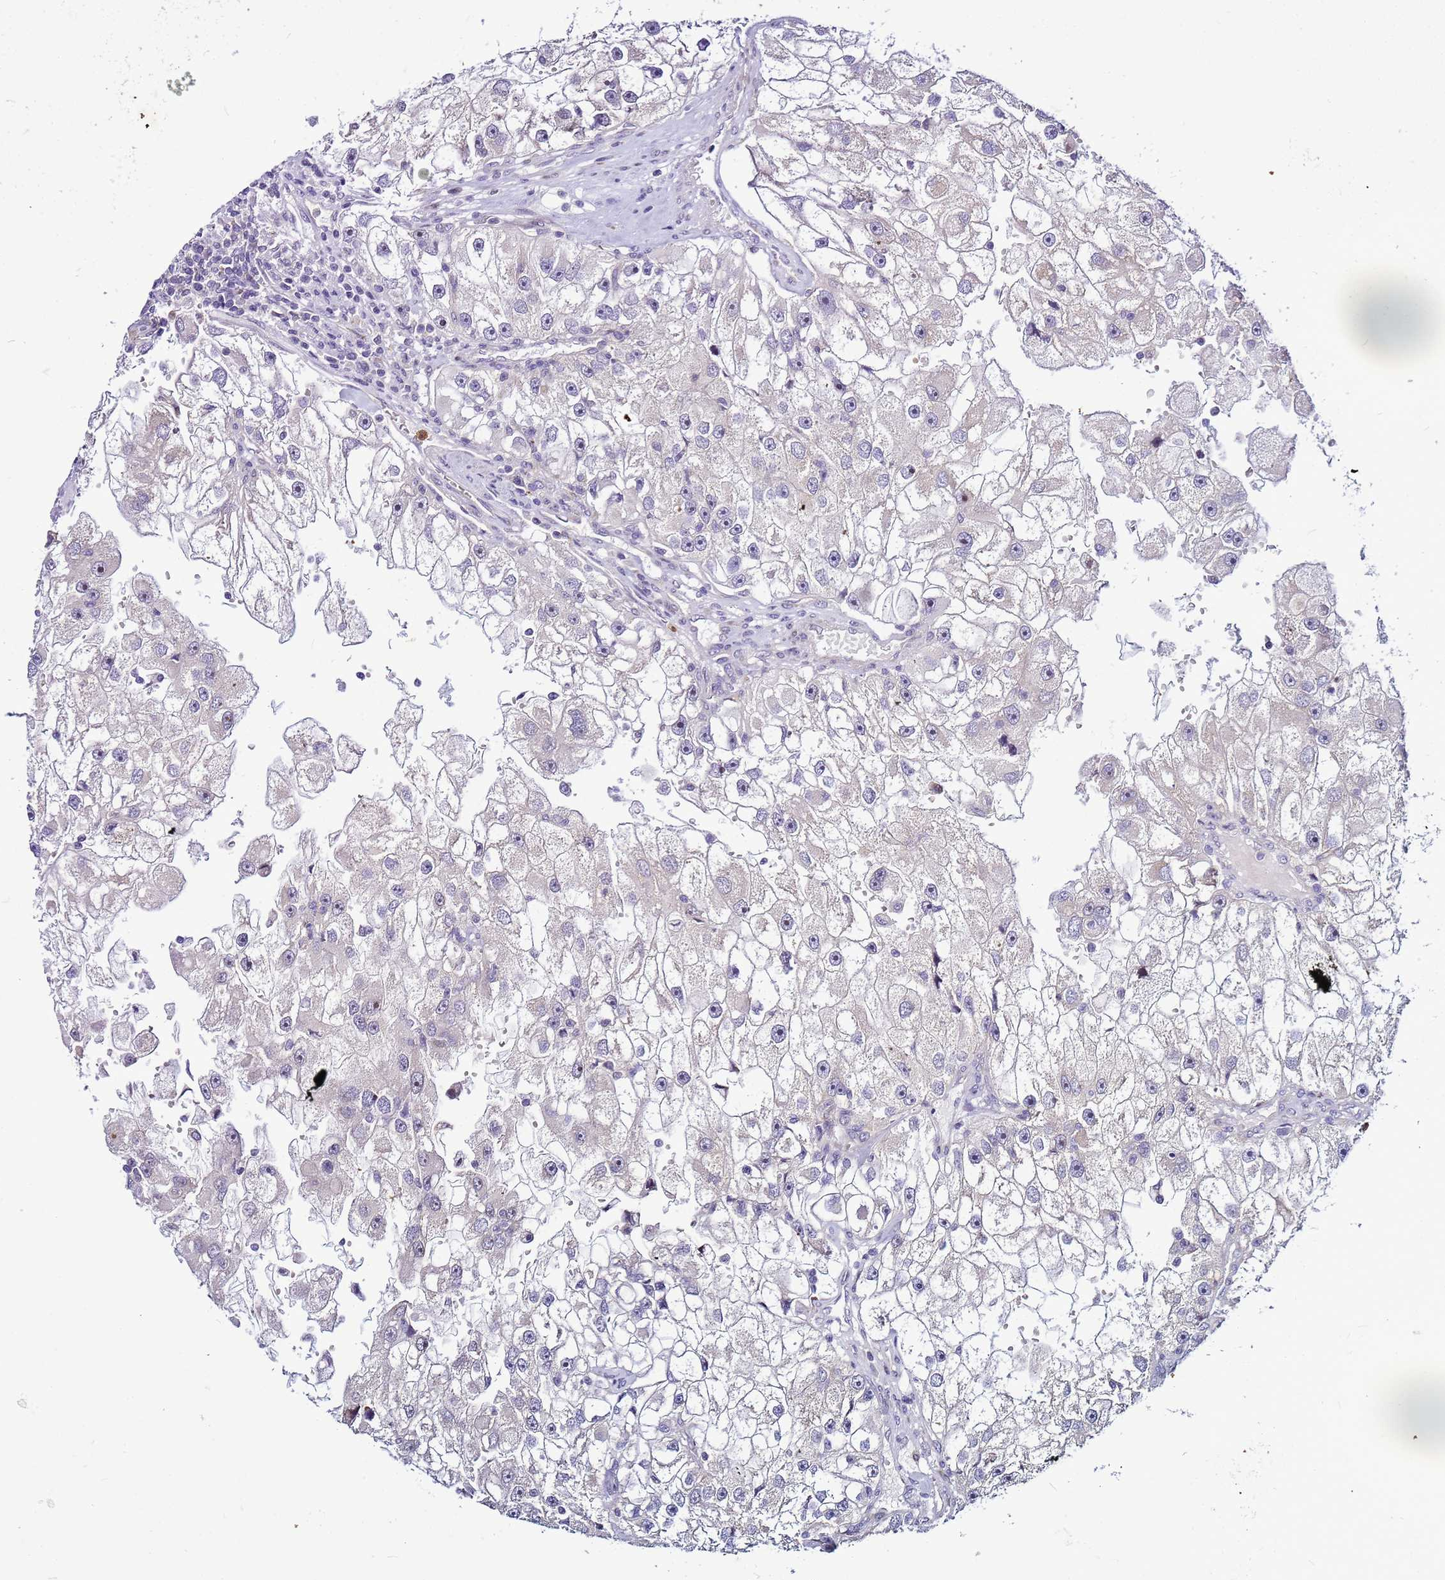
{"staining": {"intensity": "negative", "quantity": "none", "location": "none"}, "tissue": "renal cancer", "cell_type": "Tumor cells", "image_type": "cancer", "snomed": [{"axis": "morphology", "description": "Adenocarcinoma, NOS"}, {"axis": "topography", "description": "Kidney"}], "caption": "There is no significant positivity in tumor cells of renal cancer (adenocarcinoma). (Stains: DAB immunohistochemistry with hematoxylin counter stain, Microscopy: brightfield microscopy at high magnification).", "gene": "VPS4B", "patient": {"sex": "male", "age": 63}}